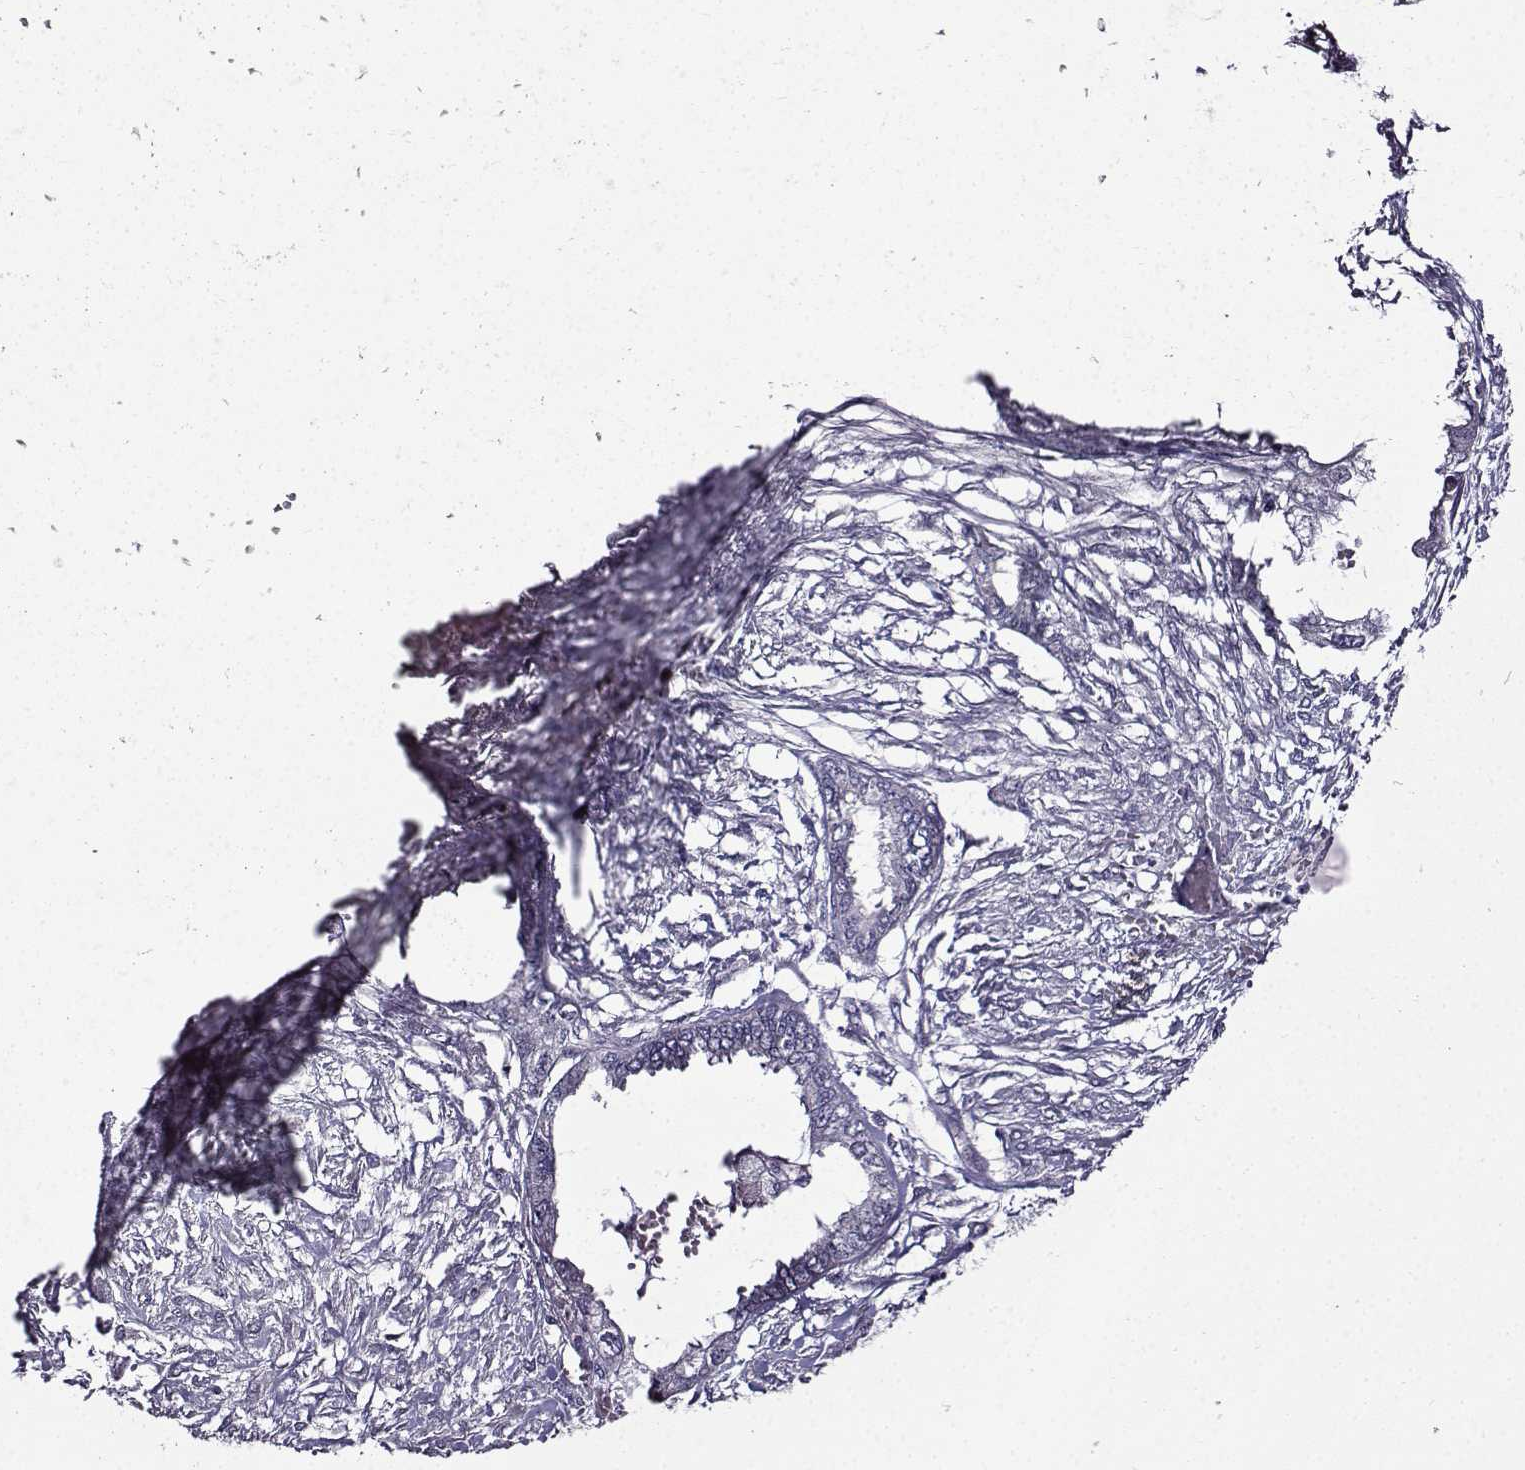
{"staining": {"intensity": "negative", "quantity": "none", "location": "none"}, "tissue": "endometrial cancer", "cell_type": "Tumor cells", "image_type": "cancer", "snomed": [{"axis": "morphology", "description": "Adenocarcinoma, NOS"}, {"axis": "morphology", "description": "Adenocarcinoma, metastatic, NOS"}, {"axis": "topography", "description": "Adipose tissue"}, {"axis": "topography", "description": "Endometrium"}], "caption": "The photomicrograph reveals no staining of tumor cells in endometrial cancer.", "gene": "TMEM266", "patient": {"sex": "female", "age": 67}}